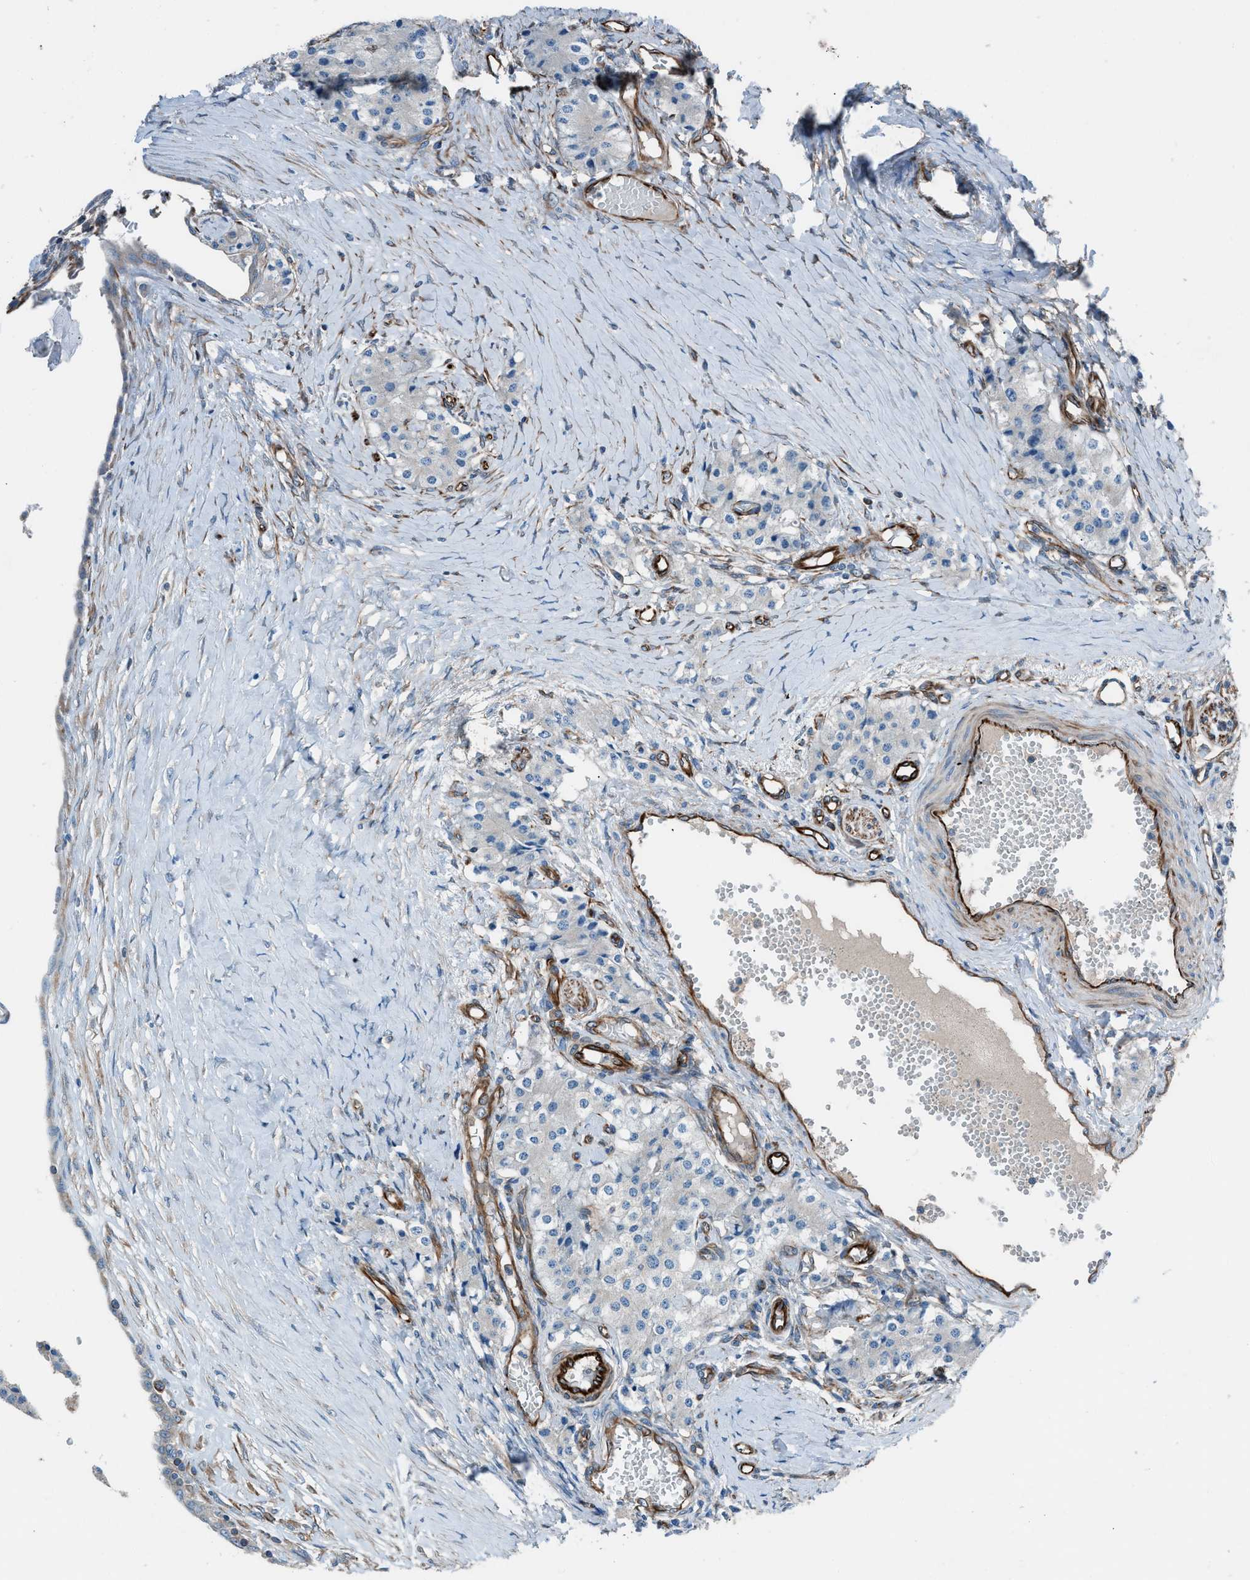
{"staining": {"intensity": "negative", "quantity": "none", "location": "none"}, "tissue": "carcinoid", "cell_type": "Tumor cells", "image_type": "cancer", "snomed": [{"axis": "morphology", "description": "Carcinoid, malignant, NOS"}, {"axis": "topography", "description": "Colon"}], "caption": "Immunohistochemical staining of human carcinoid (malignant) reveals no significant staining in tumor cells.", "gene": "CABP7", "patient": {"sex": "female", "age": 52}}